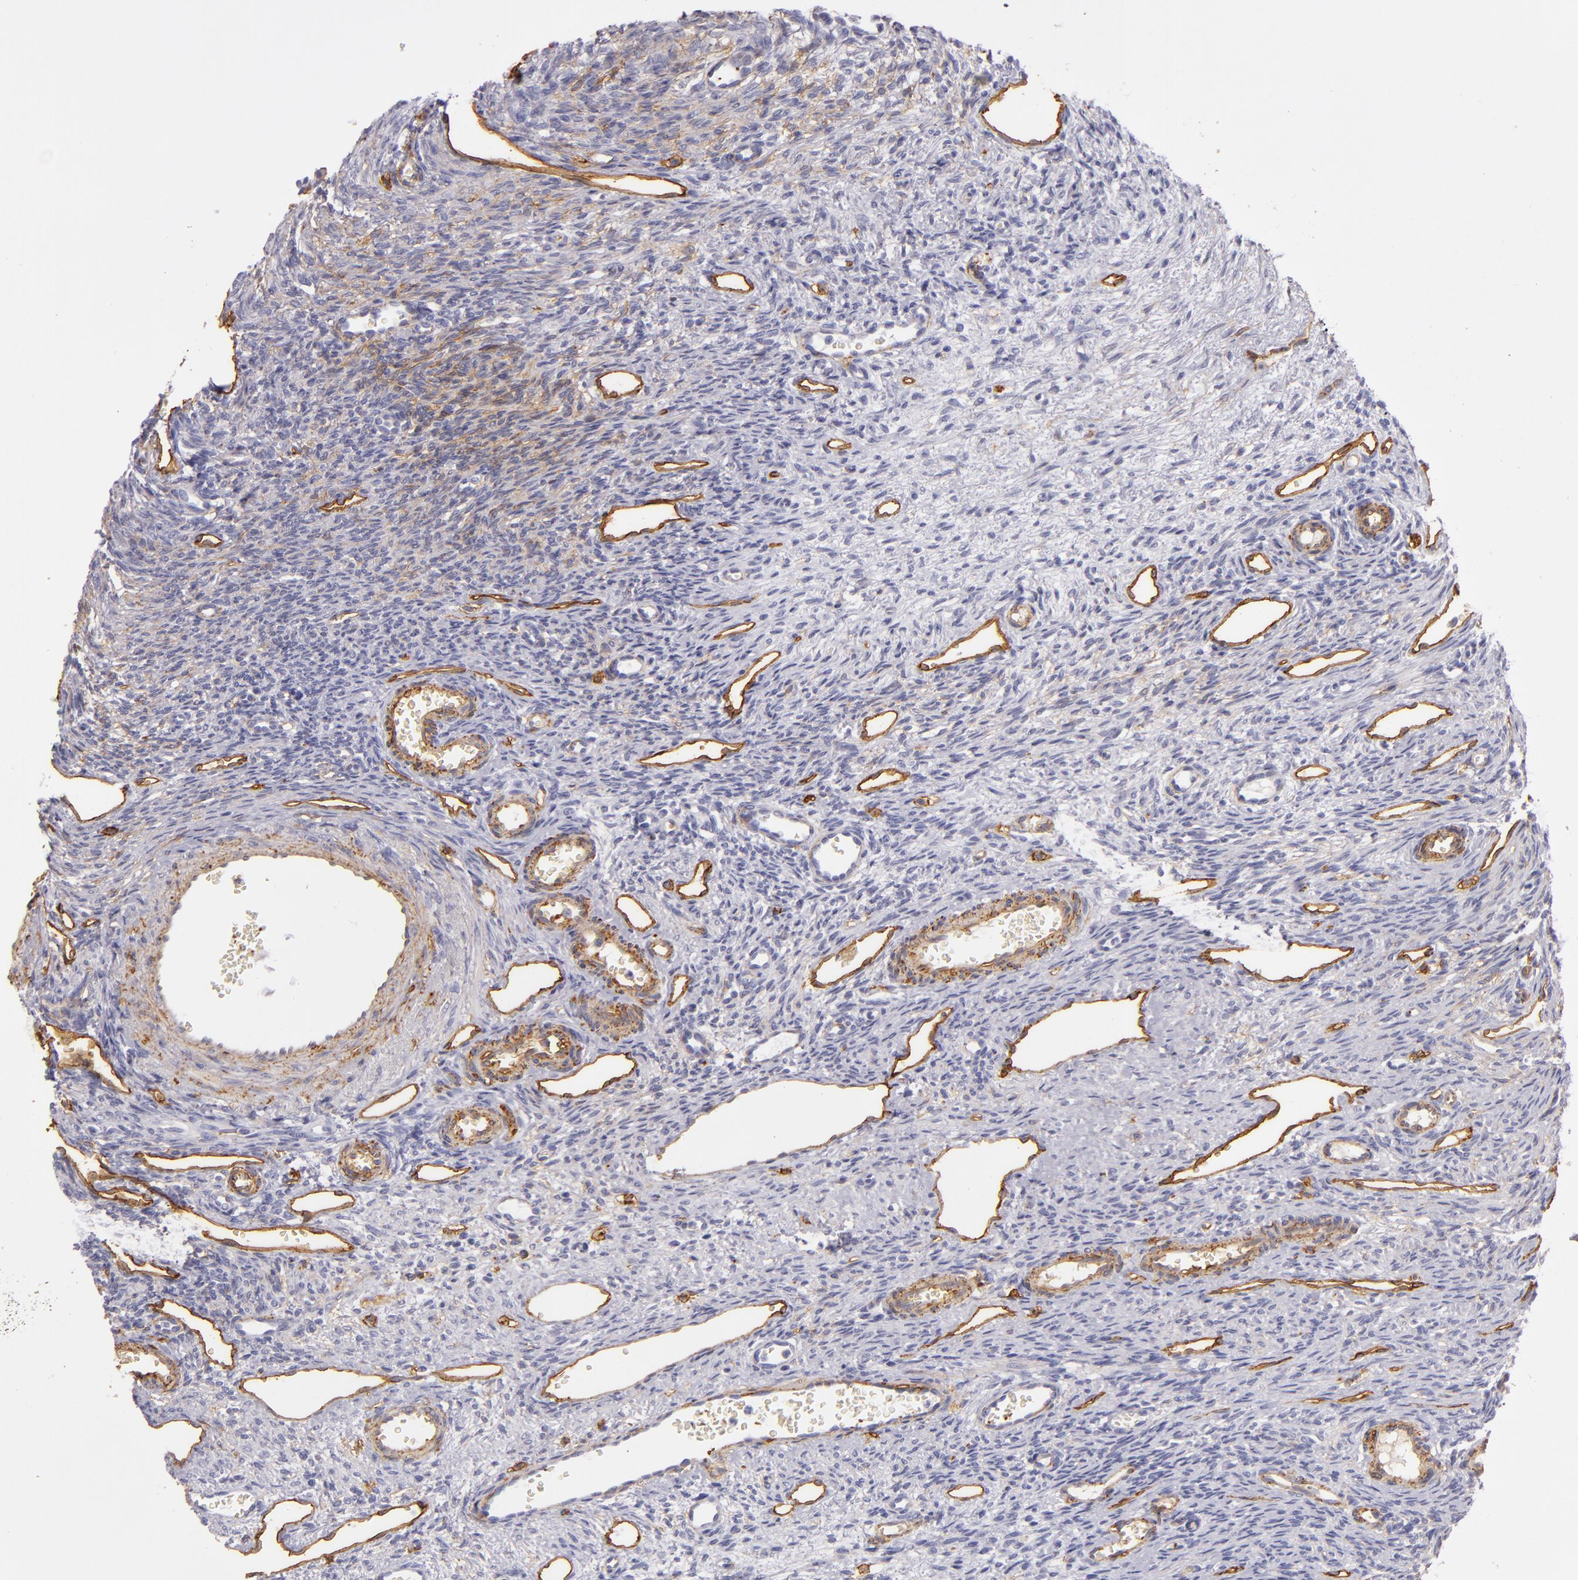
{"staining": {"intensity": "moderate", "quantity": ">75%", "location": "cytoplasmic/membranous"}, "tissue": "ovary", "cell_type": "Follicle cells", "image_type": "normal", "snomed": [{"axis": "morphology", "description": "Normal tissue, NOS"}, {"axis": "topography", "description": "Ovary"}], "caption": "Immunohistochemical staining of benign ovary demonstrates medium levels of moderate cytoplasmic/membranous expression in about >75% of follicle cells.", "gene": "CD9", "patient": {"sex": "female", "age": 33}}